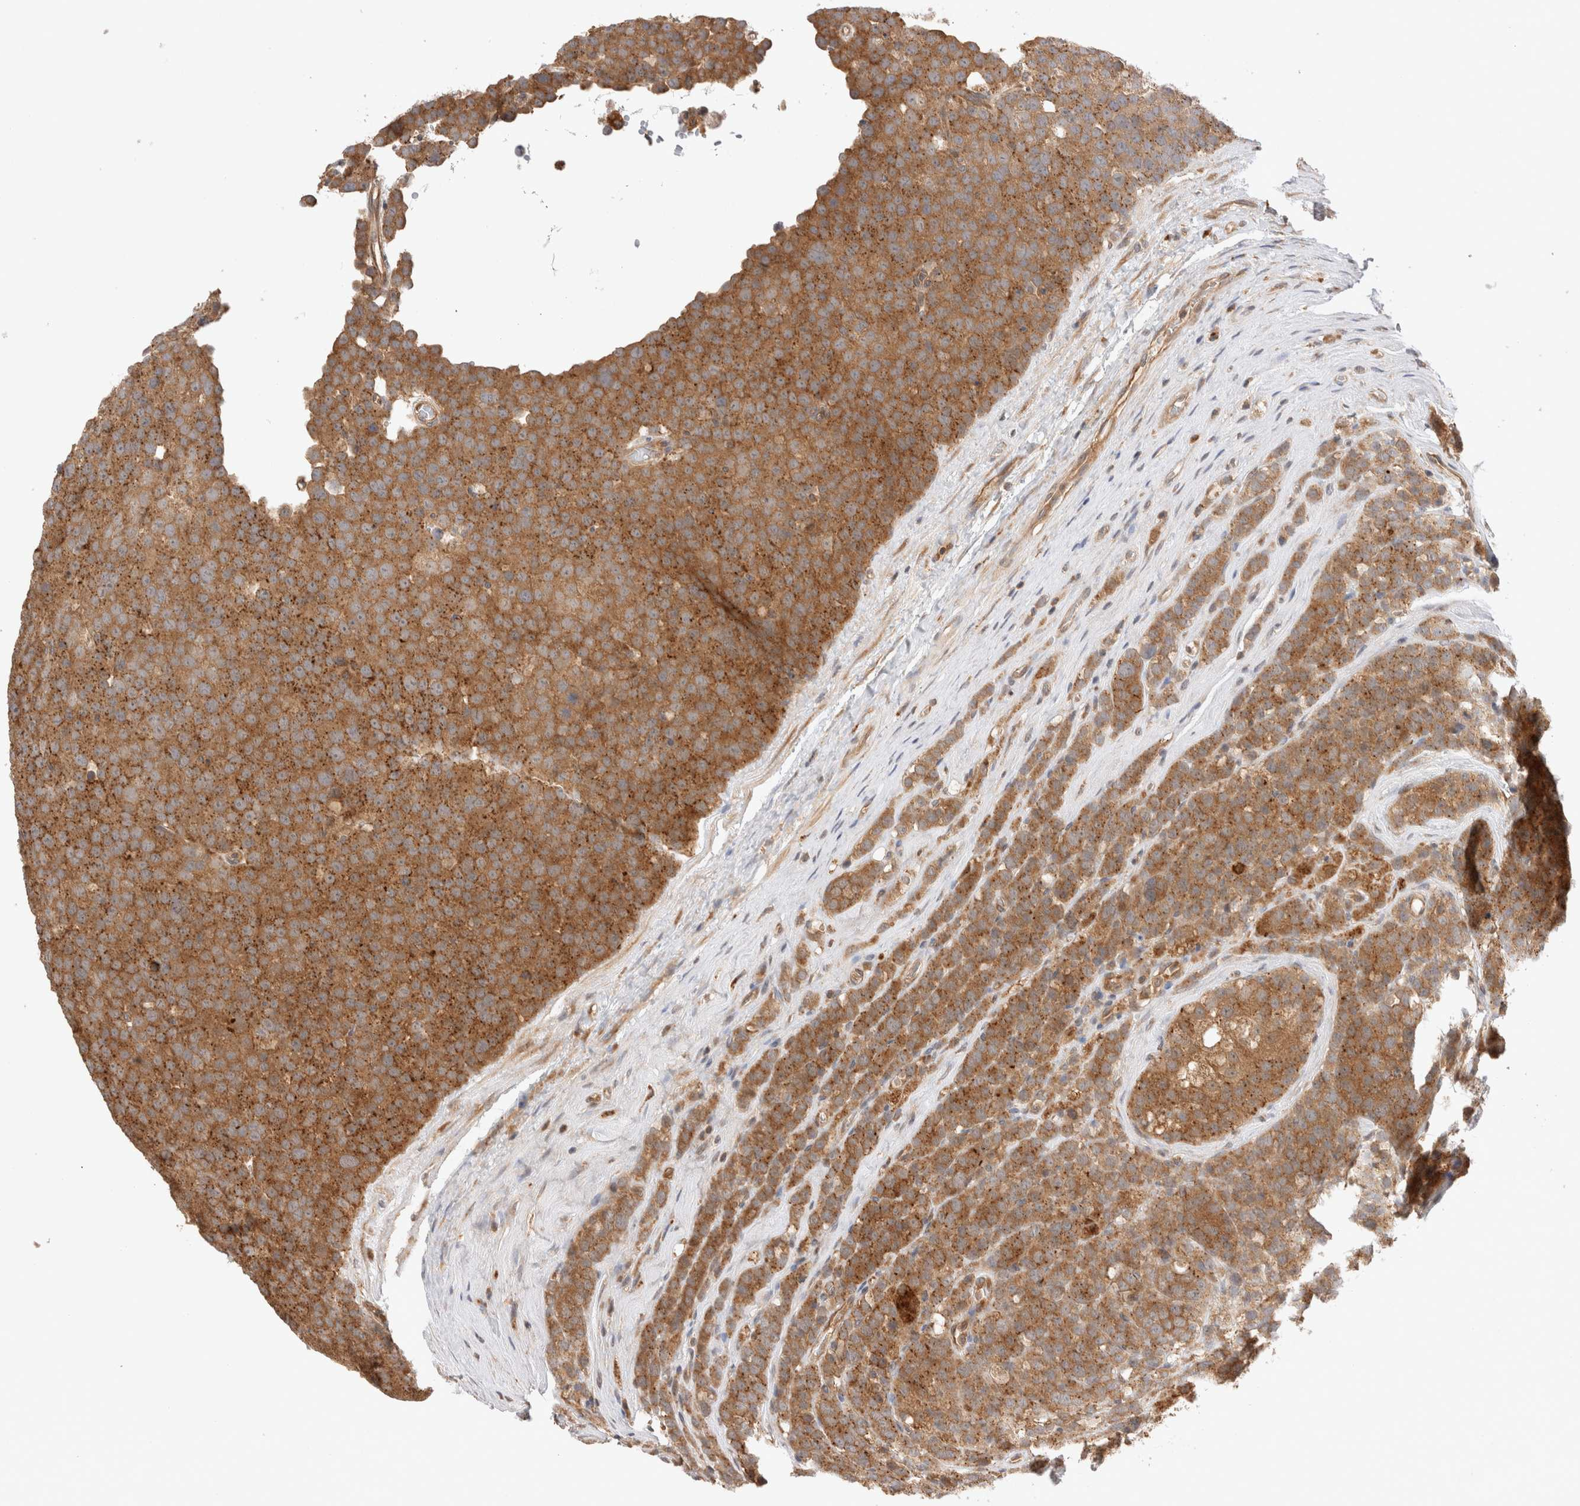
{"staining": {"intensity": "moderate", "quantity": ">75%", "location": "cytoplasmic/membranous"}, "tissue": "testis cancer", "cell_type": "Tumor cells", "image_type": "cancer", "snomed": [{"axis": "morphology", "description": "Seminoma, NOS"}, {"axis": "topography", "description": "Testis"}], "caption": "IHC (DAB (3,3'-diaminobenzidine)) staining of testis seminoma exhibits moderate cytoplasmic/membranous protein positivity in about >75% of tumor cells.", "gene": "VPS28", "patient": {"sex": "male", "age": 71}}